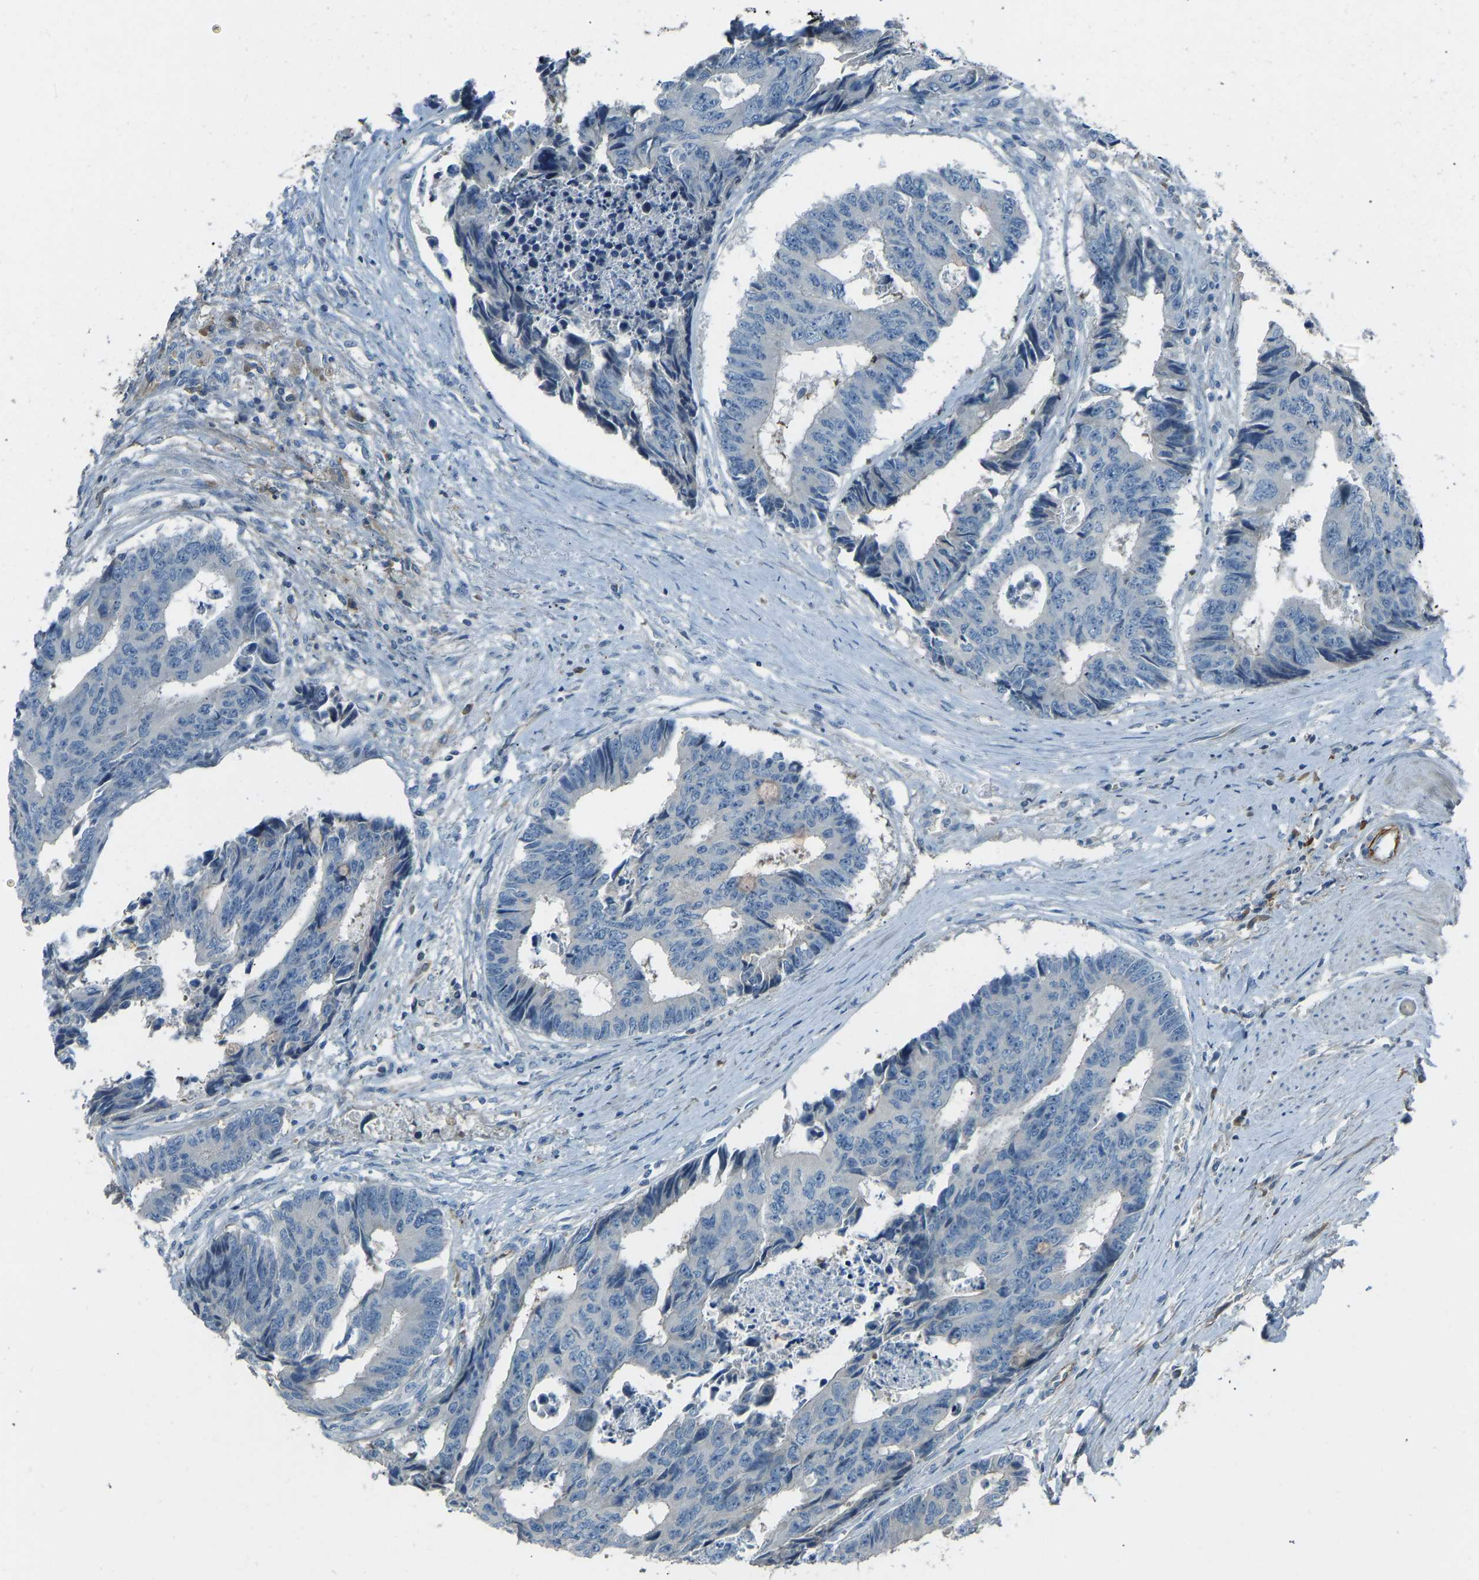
{"staining": {"intensity": "negative", "quantity": "none", "location": "none"}, "tissue": "colorectal cancer", "cell_type": "Tumor cells", "image_type": "cancer", "snomed": [{"axis": "morphology", "description": "Adenocarcinoma, NOS"}, {"axis": "topography", "description": "Rectum"}], "caption": "This image is of adenocarcinoma (colorectal) stained with IHC to label a protein in brown with the nuclei are counter-stained blue. There is no staining in tumor cells. The staining was performed using DAB (3,3'-diaminobenzidine) to visualize the protein expression in brown, while the nuclei were stained in blue with hematoxylin (Magnification: 20x).", "gene": "FBLN2", "patient": {"sex": "male", "age": 84}}